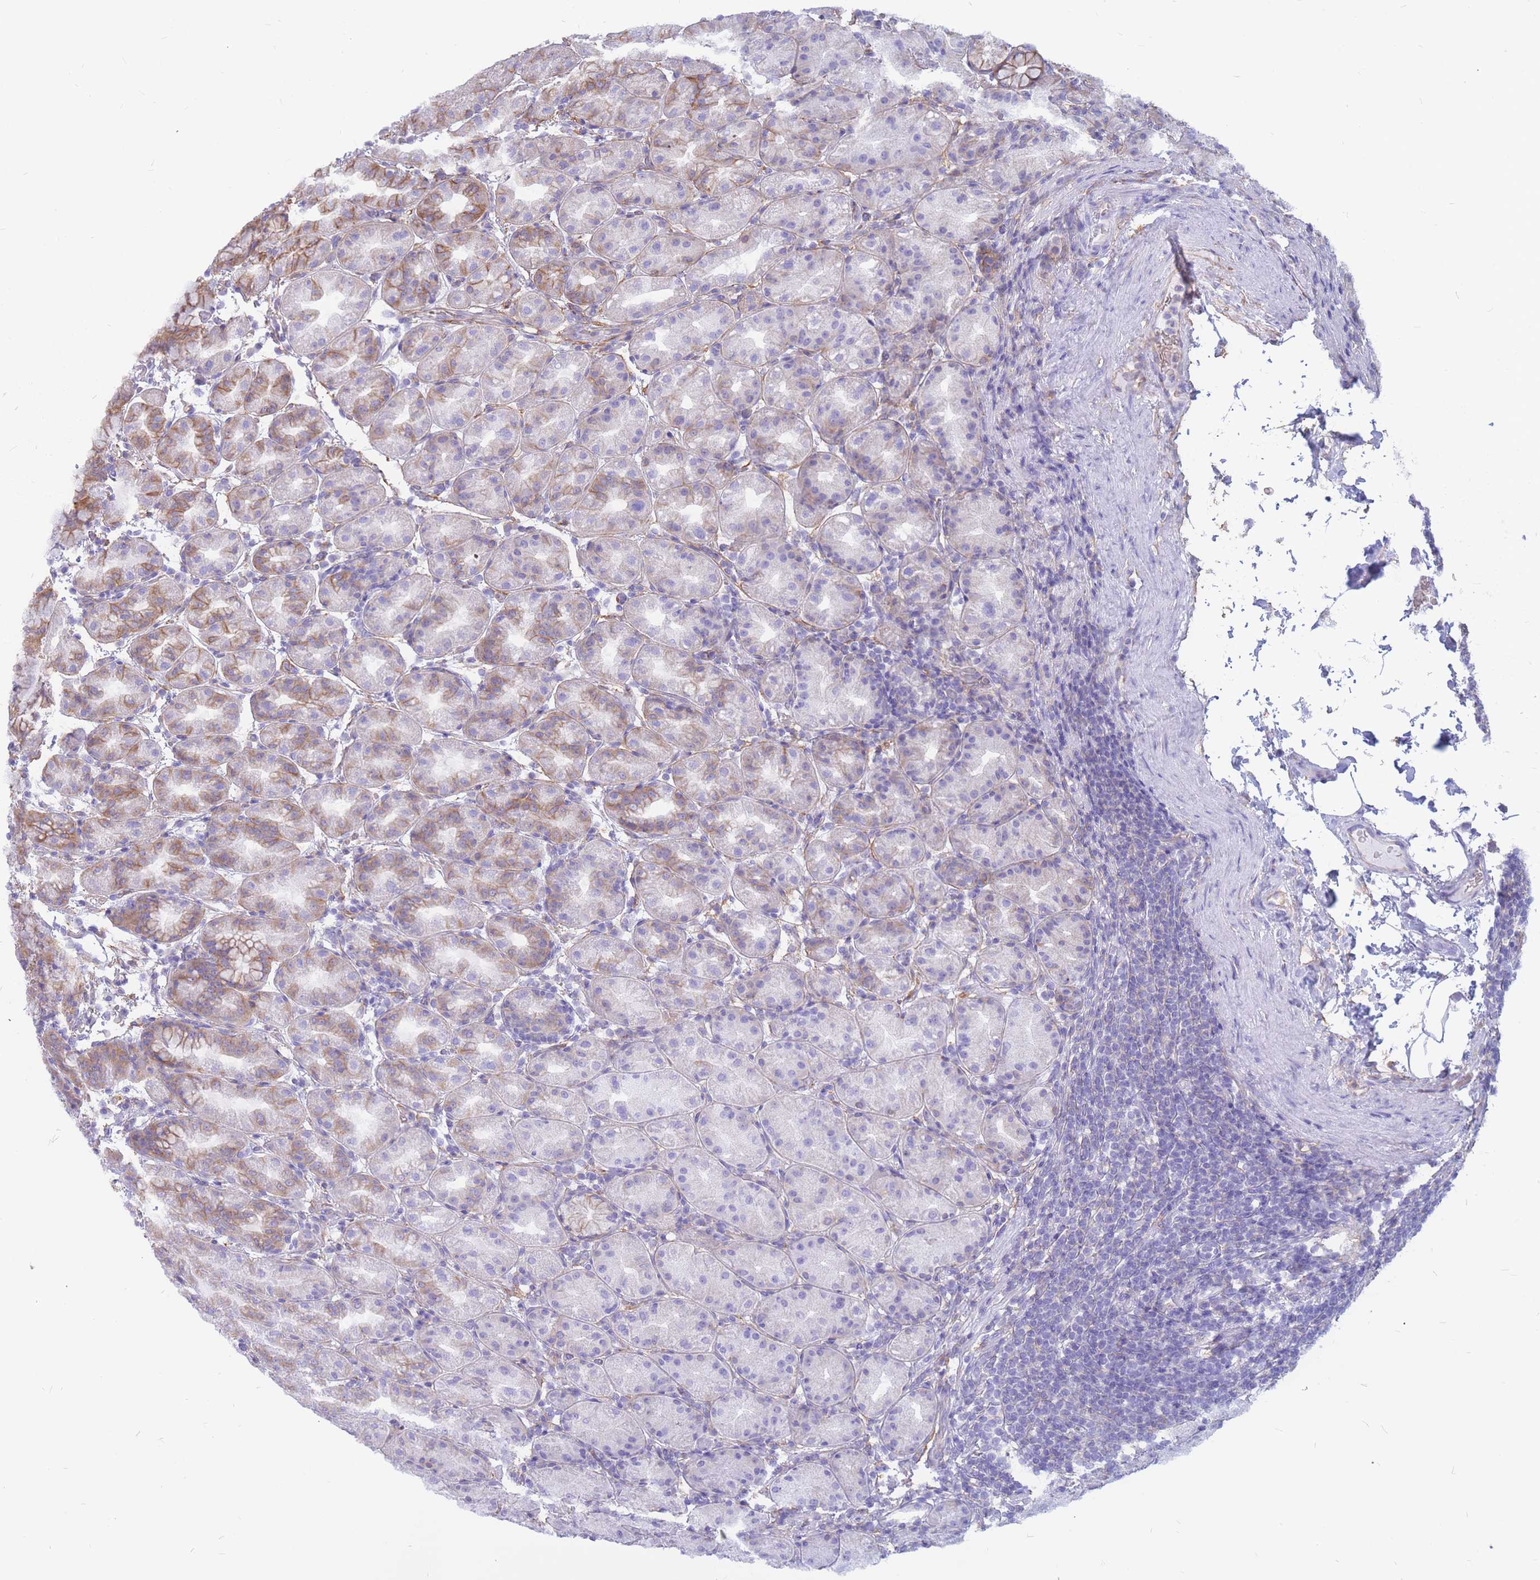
{"staining": {"intensity": "moderate", "quantity": "25%-75%", "location": "cytoplasmic/membranous"}, "tissue": "stomach", "cell_type": "Glandular cells", "image_type": "normal", "snomed": [{"axis": "morphology", "description": "Normal tissue, NOS"}, {"axis": "topography", "description": "Stomach"}], "caption": "Immunohistochemical staining of normal stomach exhibits medium levels of moderate cytoplasmic/membranous staining in about 25%-75% of glandular cells. (Brightfield microscopy of DAB IHC at high magnification).", "gene": "ADD2", "patient": {"sex": "female", "age": 79}}